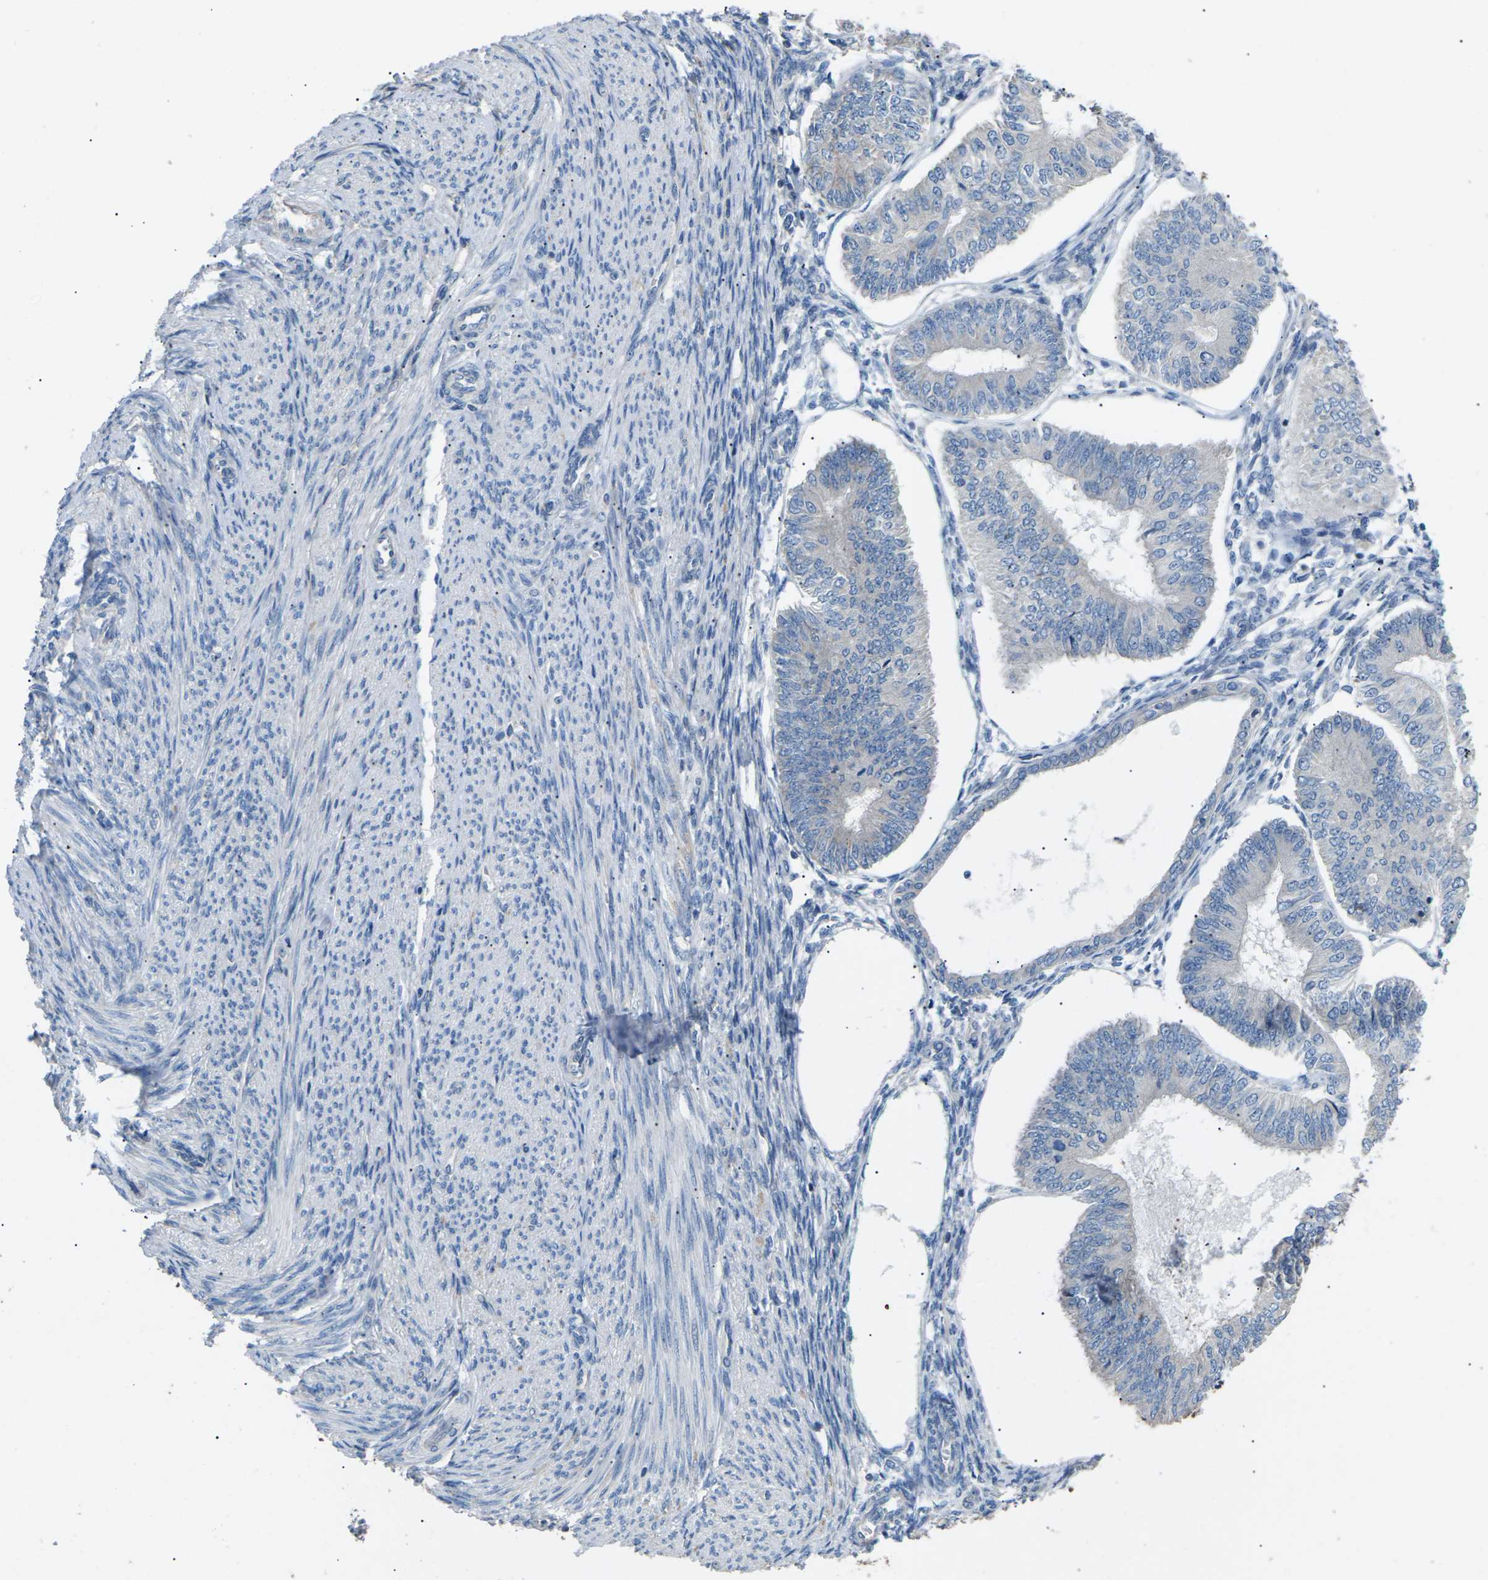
{"staining": {"intensity": "negative", "quantity": "none", "location": "none"}, "tissue": "endometrial cancer", "cell_type": "Tumor cells", "image_type": "cancer", "snomed": [{"axis": "morphology", "description": "Adenocarcinoma, NOS"}, {"axis": "topography", "description": "Endometrium"}], "caption": "Histopathology image shows no protein positivity in tumor cells of endometrial cancer (adenocarcinoma) tissue.", "gene": "KLHDC8B", "patient": {"sex": "female", "age": 58}}